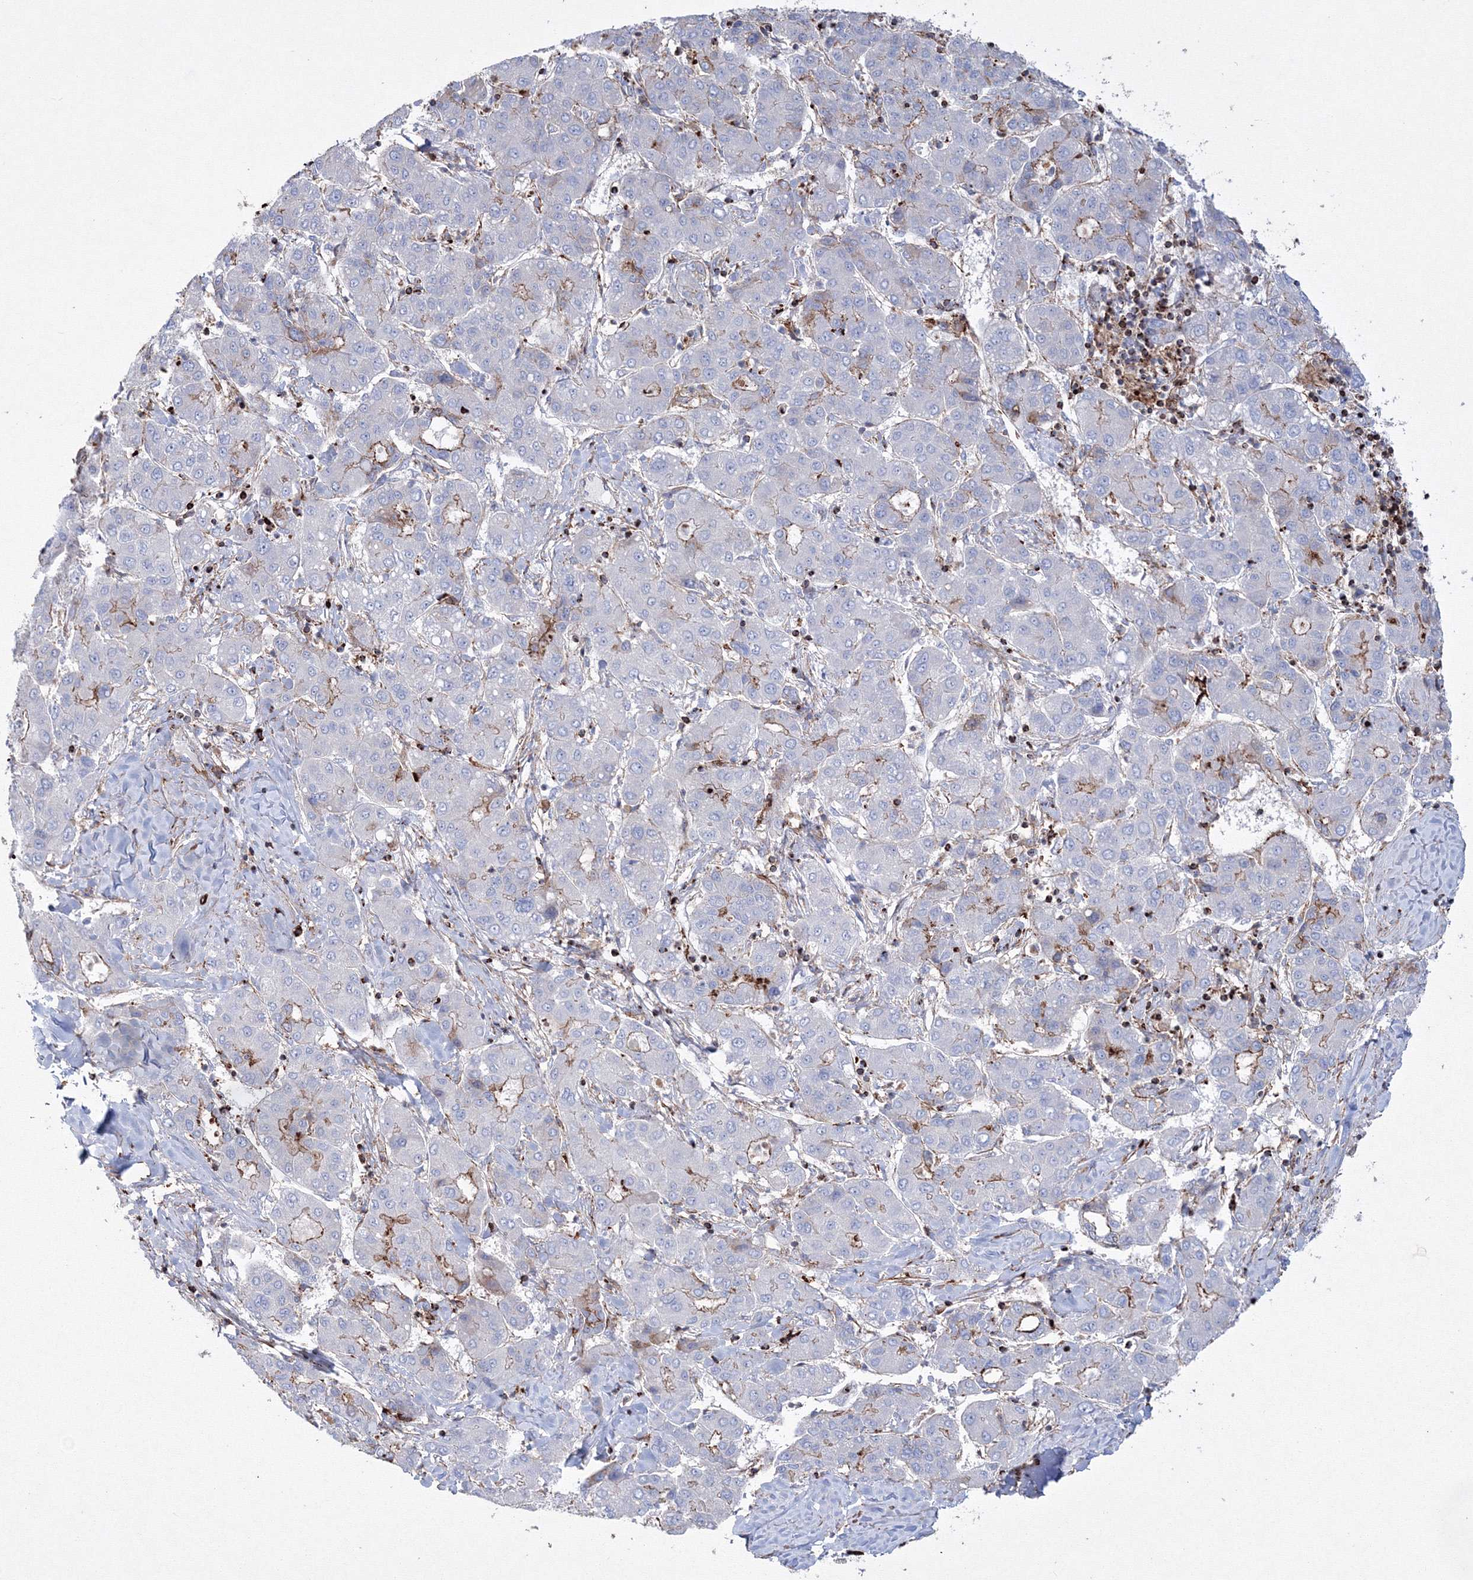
{"staining": {"intensity": "weak", "quantity": "<25%", "location": "cytoplasmic/membranous"}, "tissue": "liver cancer", "cell_type": "Tumor cells", "image_type": "cancer", "snomed": [{"axis": "morphology", "description": "Carcinoma, Hepatocellular, NOS"}, {"axis": "topography", "description": "Liver"}], "caption": "DAB (3,3'-diaminobenzidine) immunohistochemical staining of human liver cancer (hepatocellular carcinoma) reveals no significant expression in tumor cells.", "gene": "GPR82", "patient": {"sex": "male", "age": 65}}